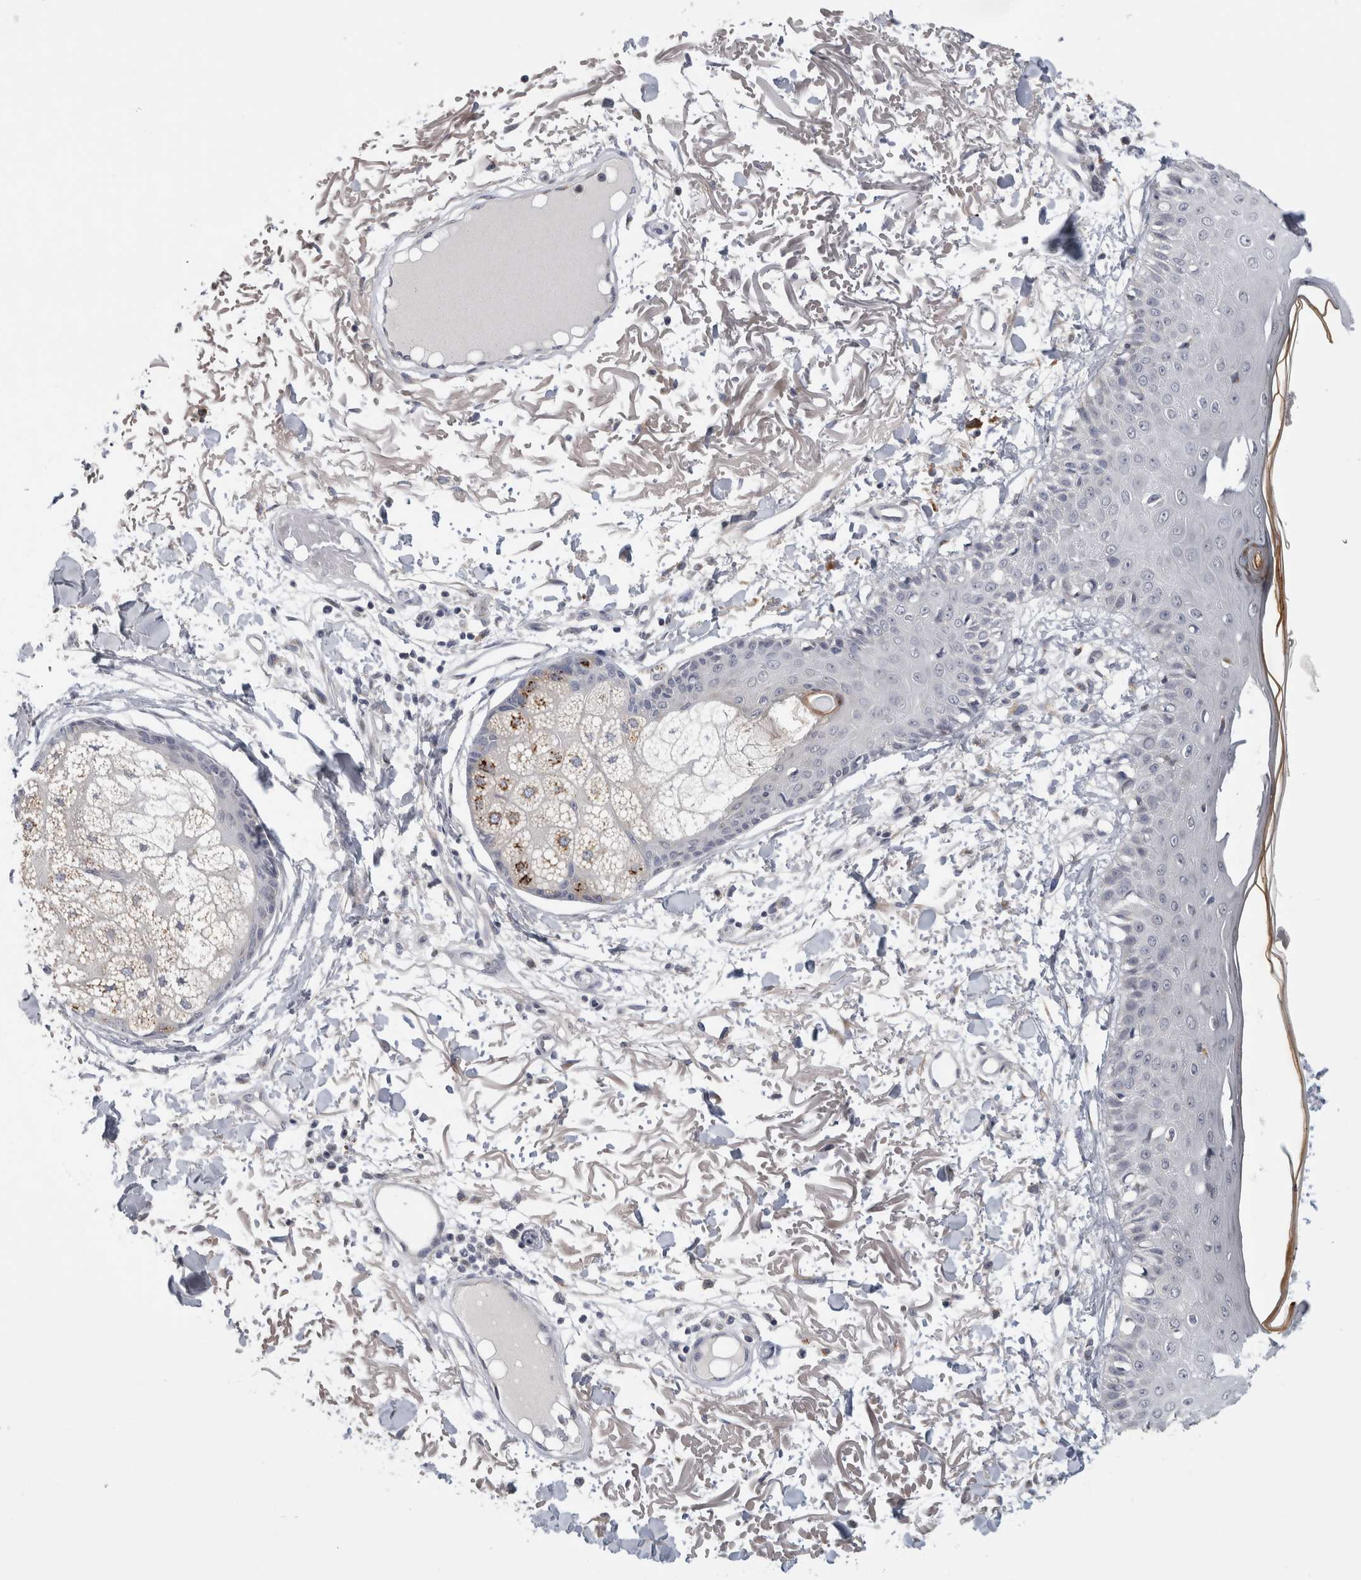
{"staining": {"intensity": "negative", "quantity": "none", "location": "none"}, "tissue": "skin", "cell_type": "Fibroblasts", "image_type": "normal", "snomed": [{"axis": "morphology", "description": "Normal tissue, NOS"}, {"axis": "morphology", "description": "Squamous cell carcinoma, NOS"}, {"axis": "topography", "description": "Skin"}, {"axis": "topography", "description": "Peripheral nerve tissue"}], "caption": "IHC photomicrograph of benign skin stained for a protein (brown), which demonstrates no staining in fibroblasts.", "gene": "MGAT1", "patient": {"sex": "male", "age": 83}}